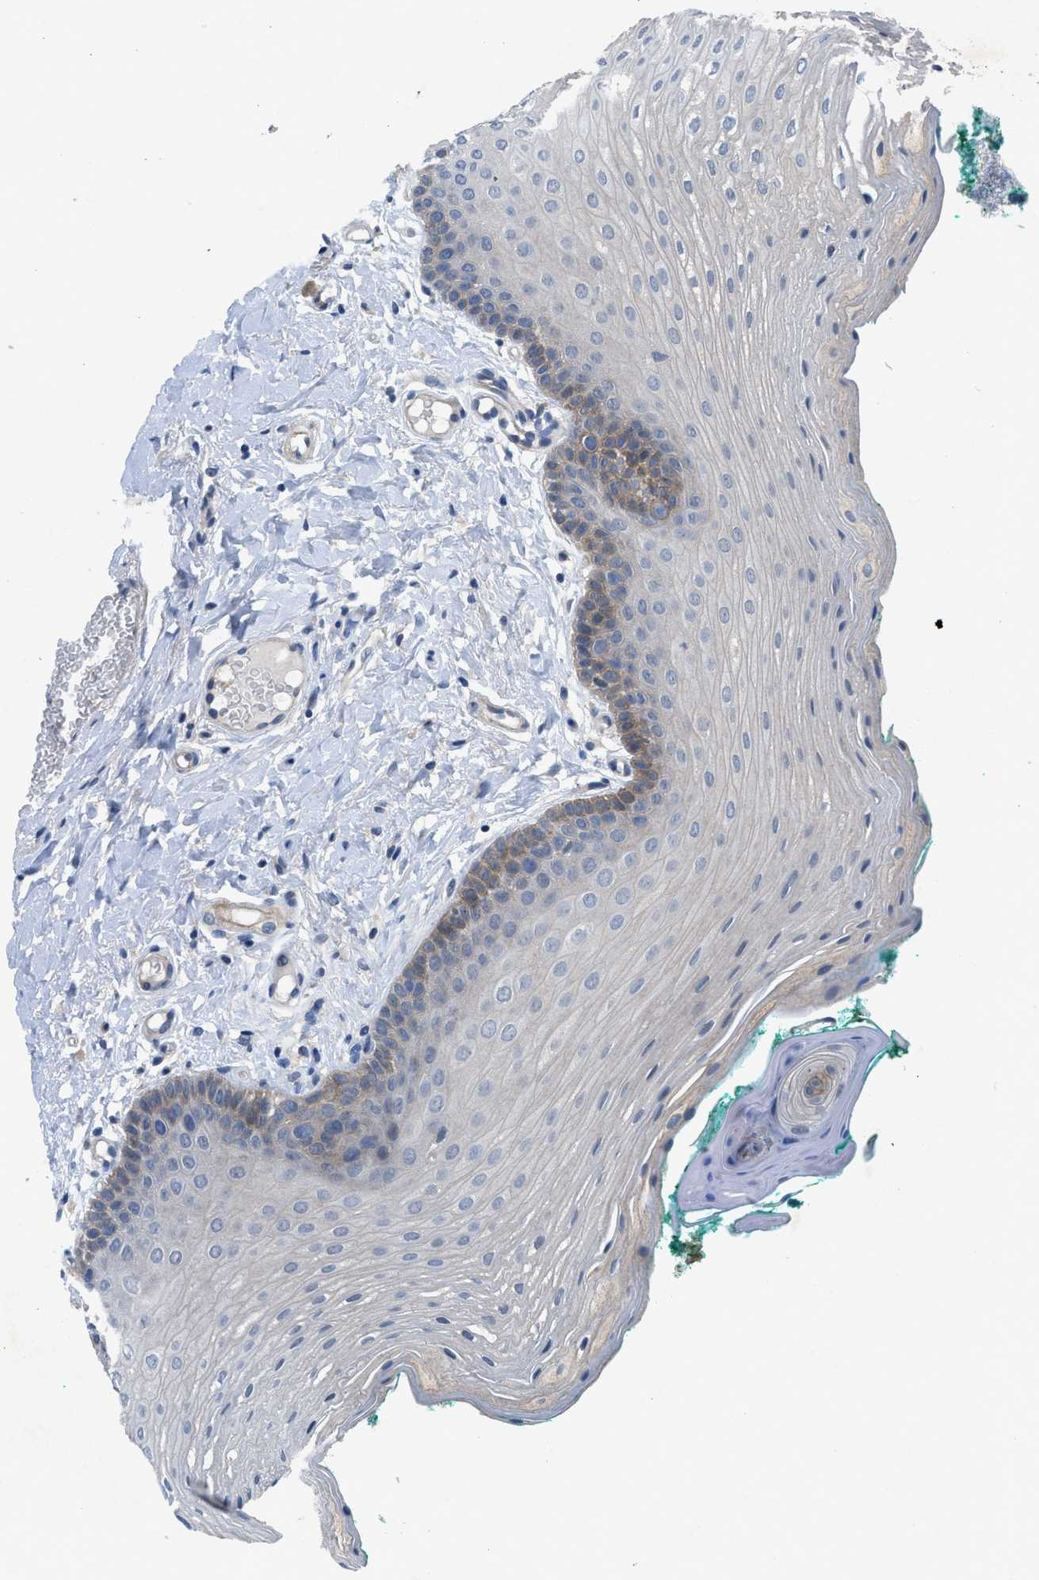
{"staining": {"intensity": "moderate", "quantity": "<25%", "location": "cytoplasmic/membranous"}, "tissue": "oral mucosa", "cell_type": "Squamous epithelial cells", "image_type": "normal", "snomed": [{"axis": "morphology", "description": "Normal tissue, NOS"}, {"axis": "topography", "description": "Oral tissue"}], "caption": "Protein expression analysis of unremarkable oral mucosa demonstrates moderate cytoplasmic/membranous positivity in approximately <25% of squamous epithelial cells. Nuclei are stained in blue.", "gene": "PANX1", "patient": {"sex": "male", "age": 58}}